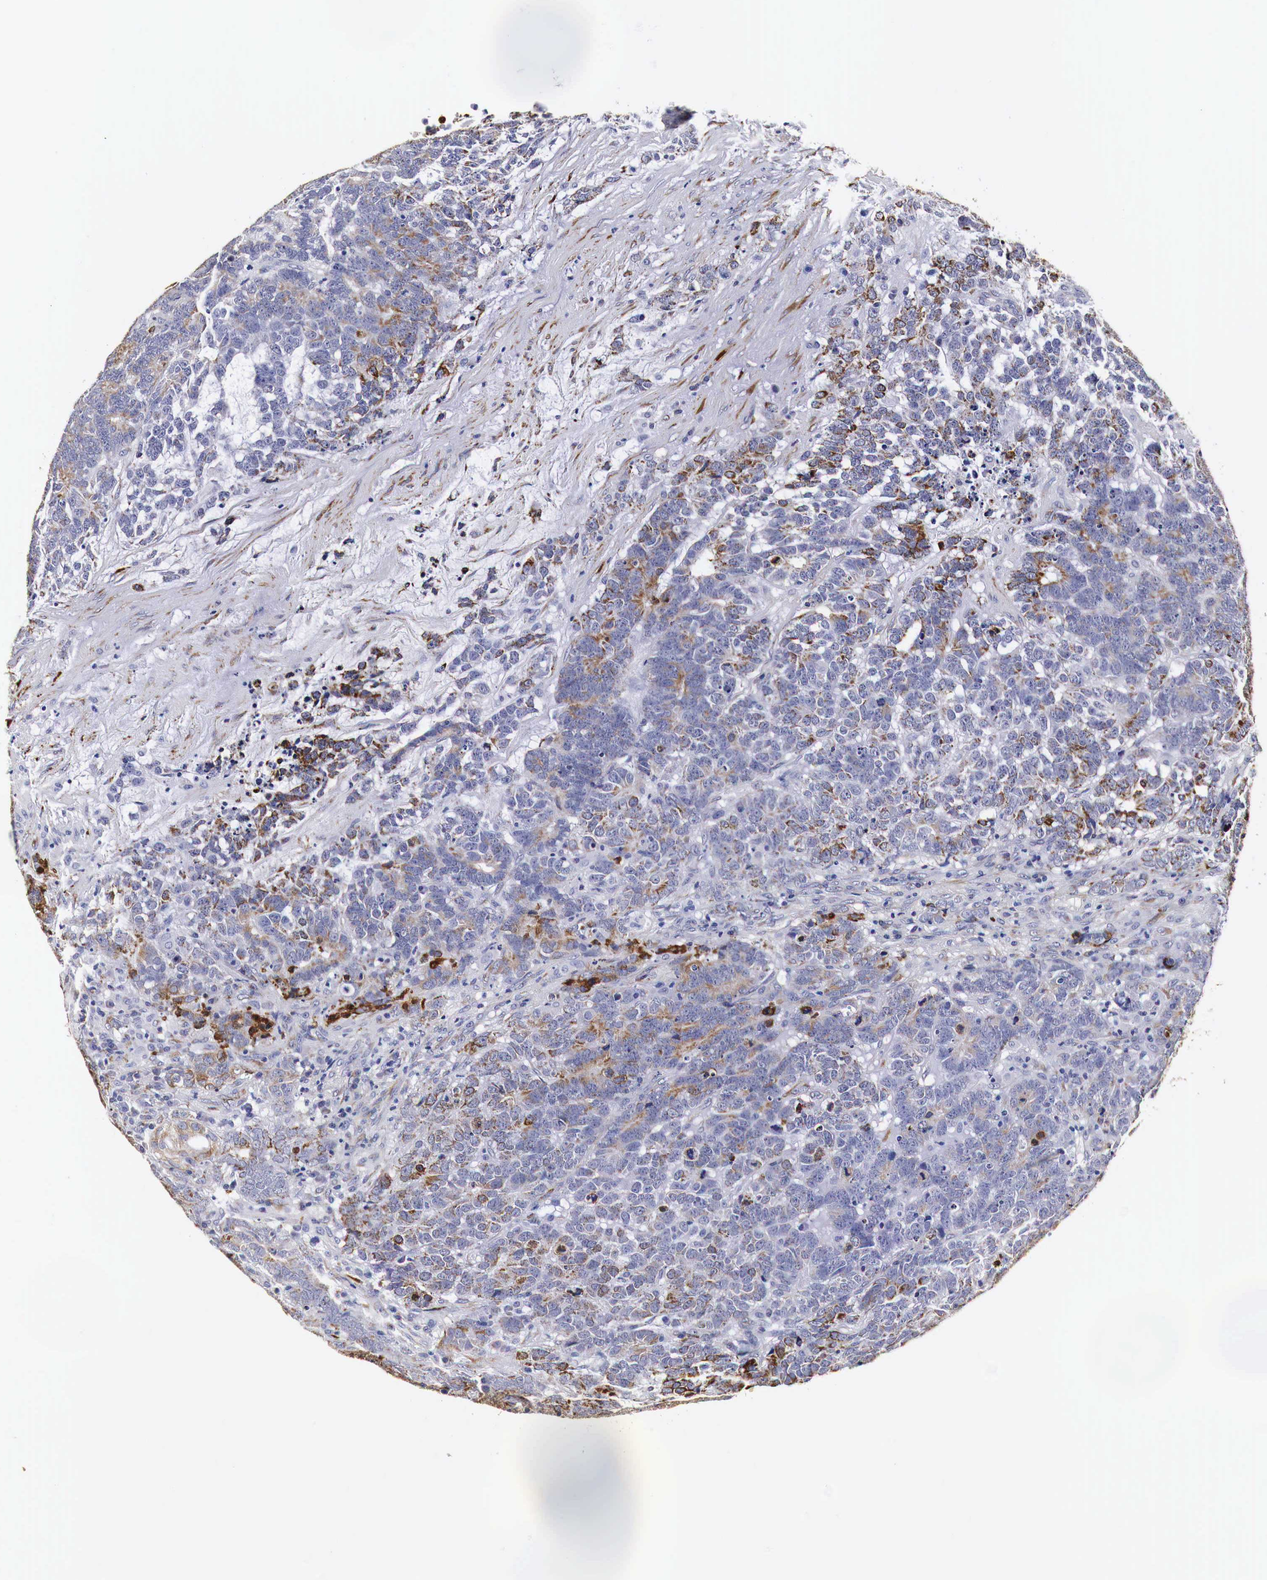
{"staining": {"intensity": "weak", "quantity": "<25%", "location": "cytoplasmic/membranous"}, "tissue": "testis cancer", "cell_type": "Tumor cells", "image_type": "cancer", "snomed": [{"axis": "morphology", "description": "Carcinoma, Embryonal, NOS"}, {"axis": "topography", "description": "Testis"}], "caption": "Tumor cells show no significant protein positivity in testis embryonal carcinoma.", "gene": "CKAP4", "patient": {"sex": "male", "age": 26}}